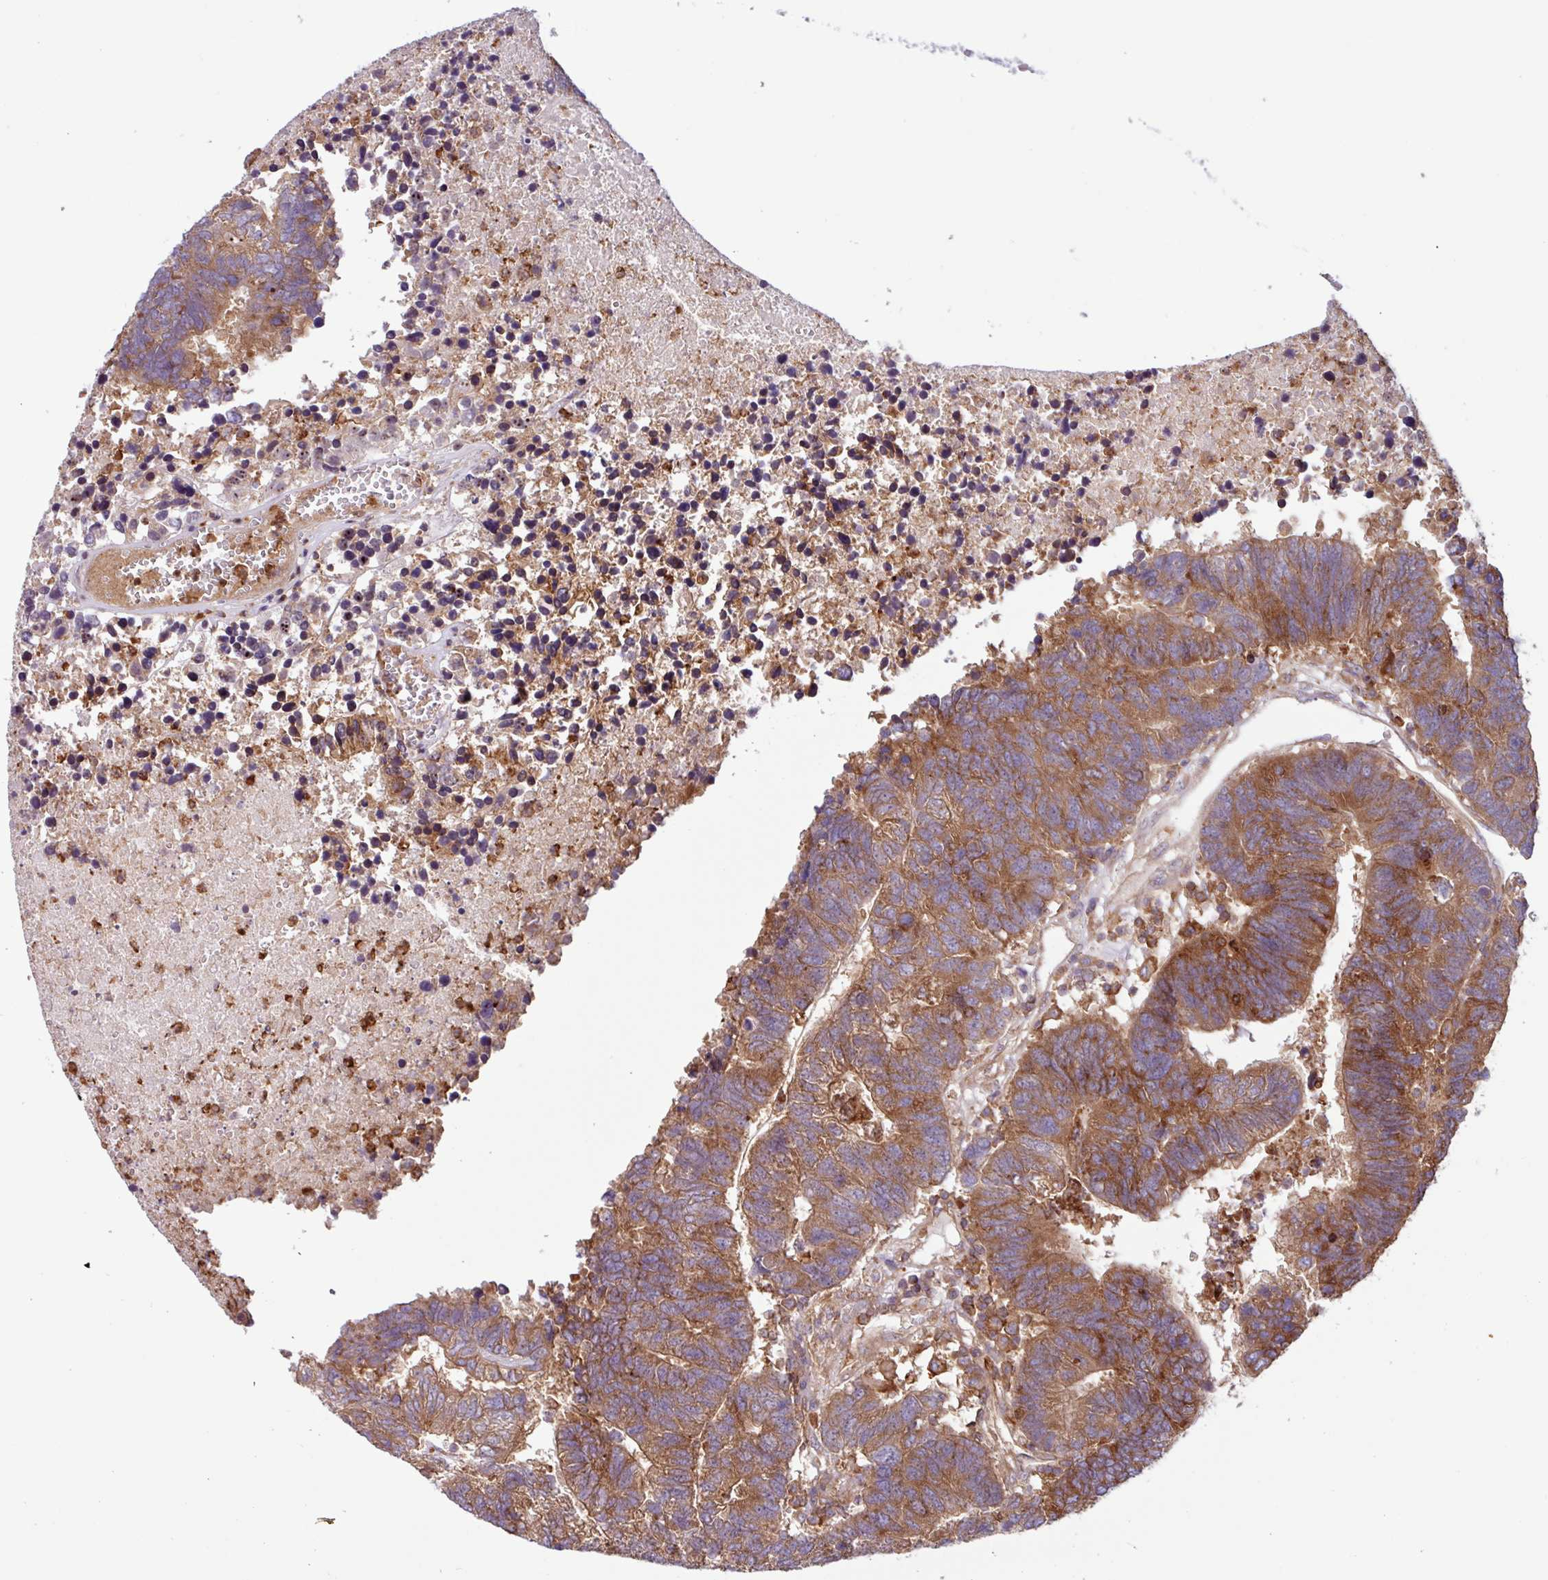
{"staining": {"intensity": "moderate", "quantity": ">75%", "location": "cytoplasmic/membranous"}, "tissue": "colorectal cancer", "cell_type": "Tumor cells", "image_type": "cancer", "snomed": [{"axis": "morphology", "description": "Adenocarcinoma, NOS"}, {"axis": "topography", "description": "Colon"}], "caption": "Immunohistochemical staining of adenocarcinoma (colorectal) demonstrates medium levels of moderate cytoplasmic/membranous positivity in approximately >75% of tumor cells.", "gene": "ACTR3", "patient": {"sex": "female", "age": 48}}